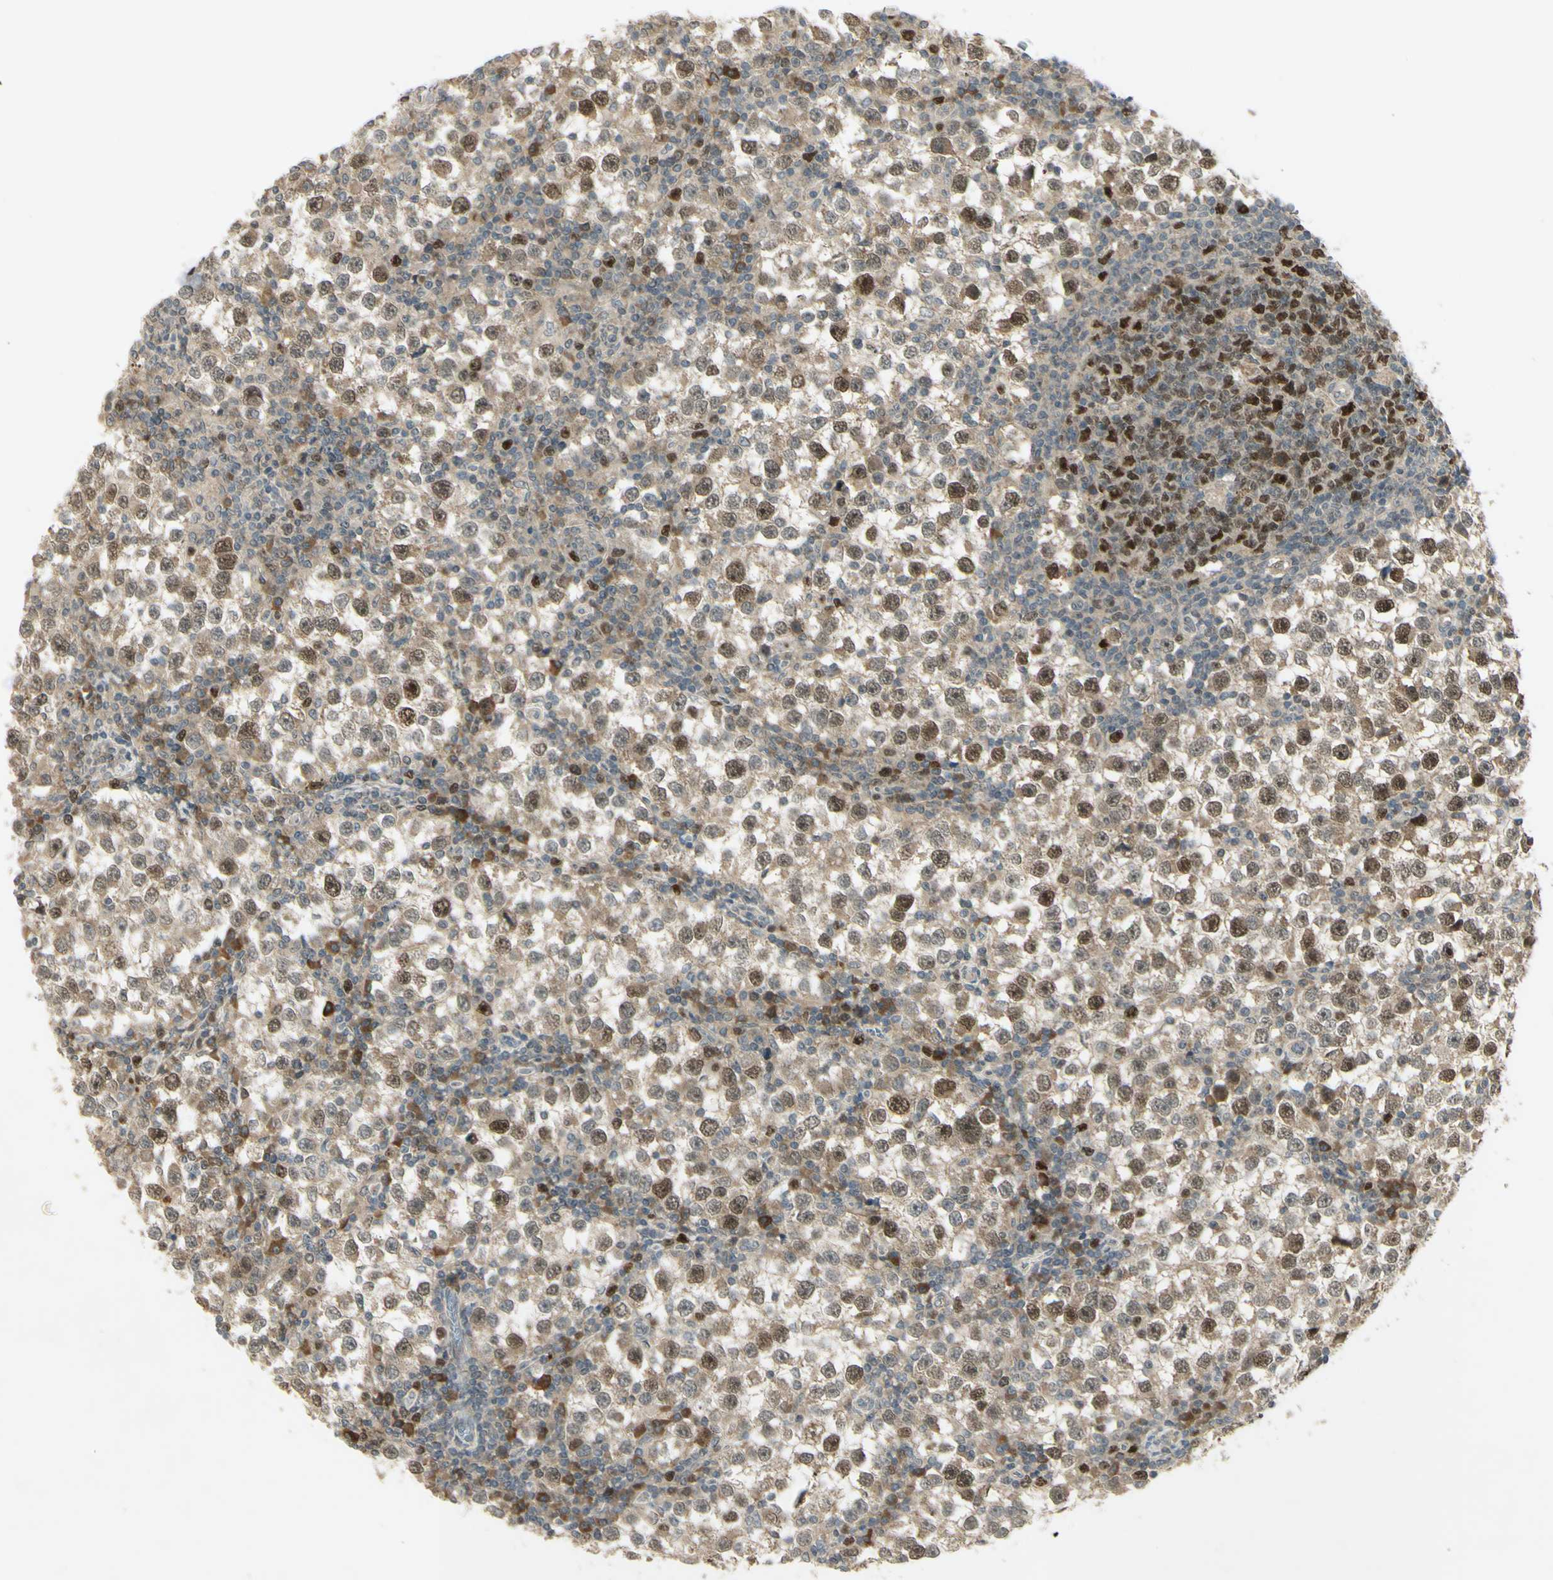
{"staining": {"intensity": "strong", "quantity": "25%-75%", "location": "nuclear"}, "tissue": "testis cancer", "cell_type": "Tumor cells", "image_type": "cancer", "snomed": [{"axis": "morphology", "description": "Seminoma, NOS"}, {"axis": "topography", "description": "Testis"}], "caption": "This histopathology image exhibits immunohistochemistry (IHC) staining of human testis cancer (seminoma), with high strong nuclear positivity in approximately 25%-75% of tumor cells.", "gene": "RAD18", "patient": {"sex": "male", "age": 65}}